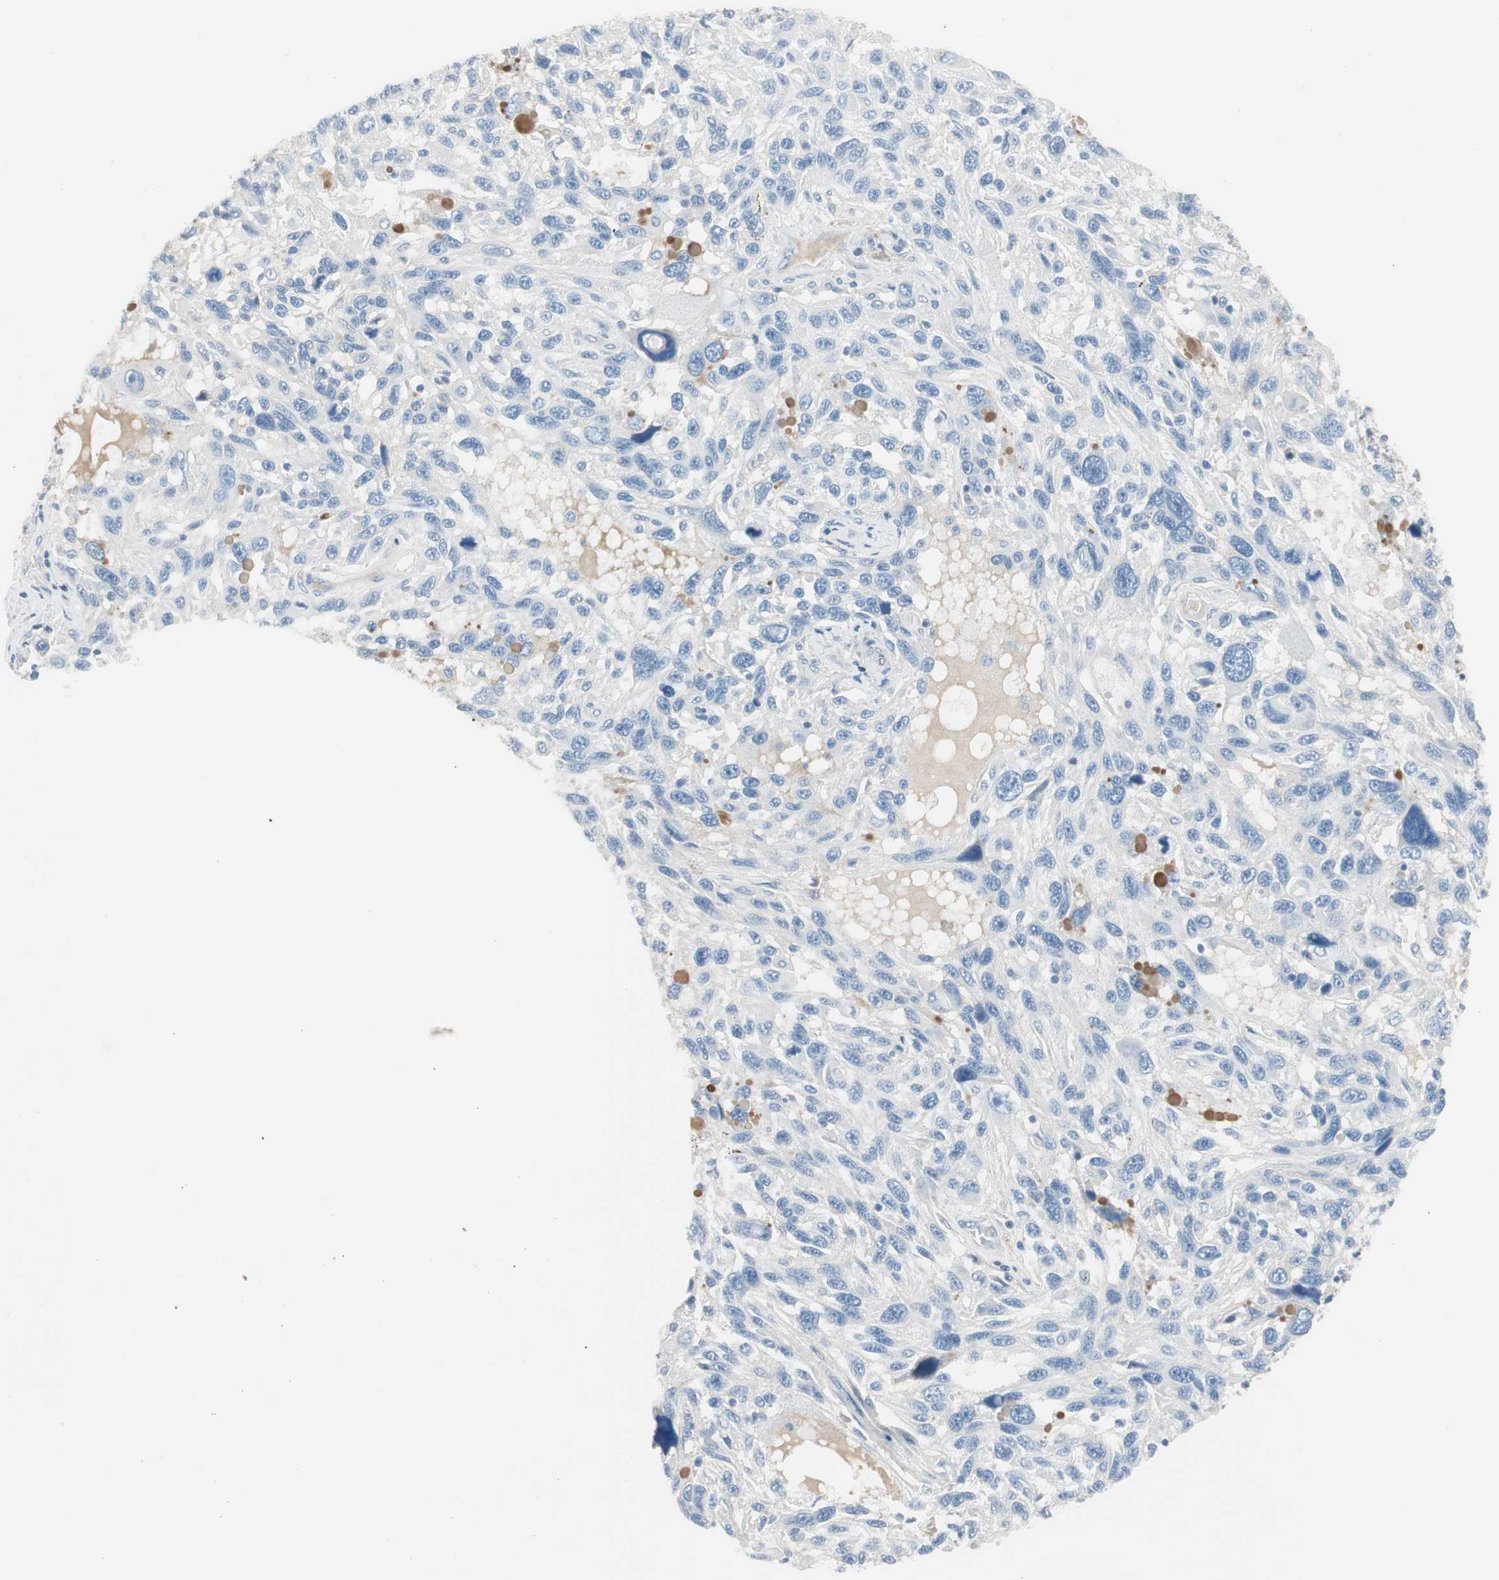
{"staining": {"intensity": "negative", "quantity": "none", "location": "none"}, "tissue": "melanoma", "cell_type": "Tumor cells", "image_type": "cancer", "snomed": [{"axis": "morphology", "description": "Malignant melanoma, NOS"}, {"axis": "topography", "description": "Skin"}], "caption": "Tumor cells show no significant protein positivity in melanoma. (DAB (3,3'-diaminobenzidine) immunohistochemistry visualized using brightfield microscopy, high magnification).", "gene": "CACNA2D1", "patient": {"sex": "male", "age": 53}}